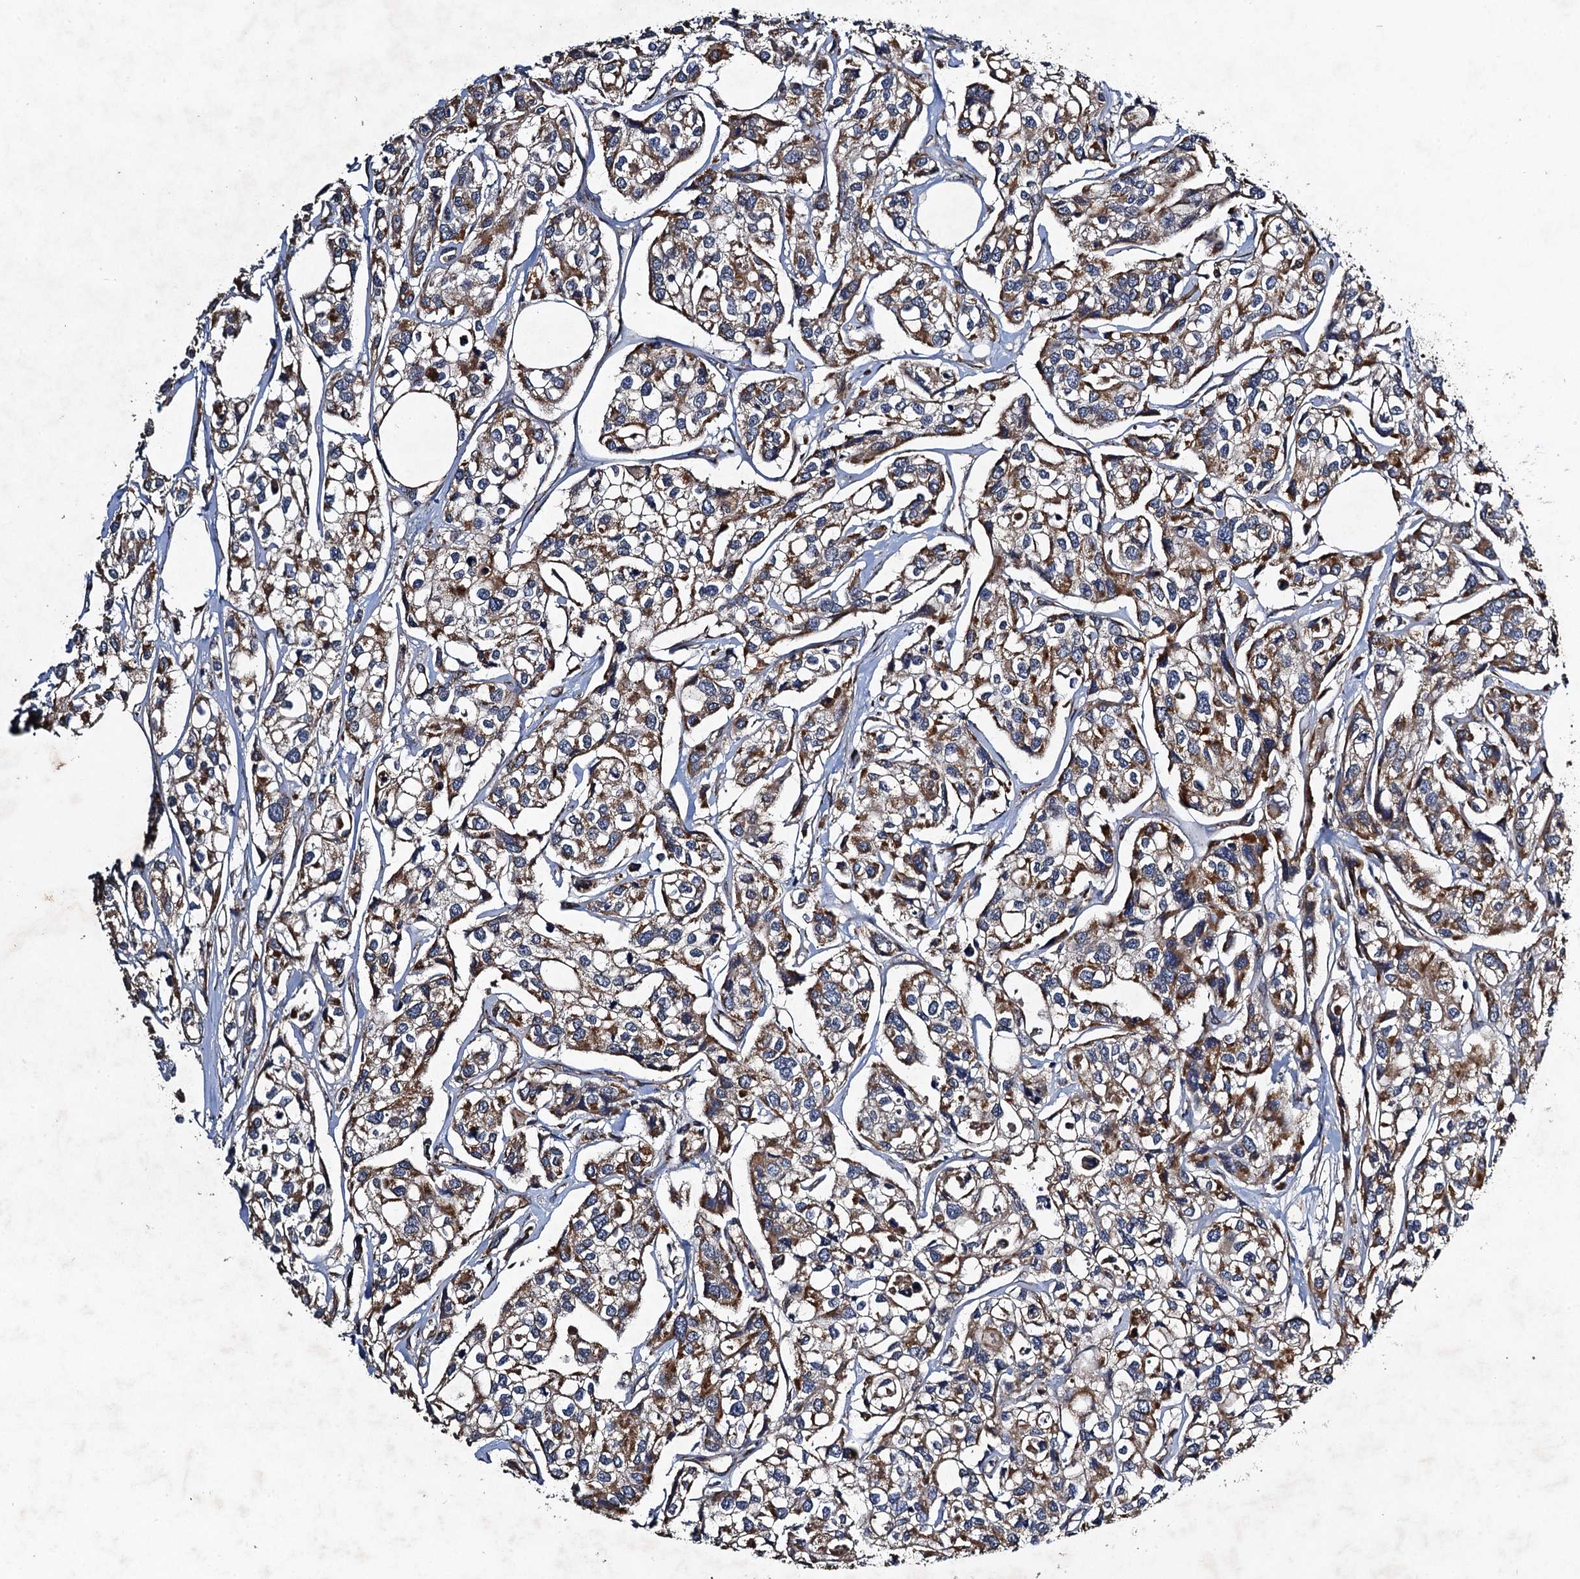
{"staining": {"intensity": "moderate", "quantity": ">75%", "location": "cytoplasmic/membranous"}, "tissue": "urothelial cancer", "cell_type": "Tumor cells", "image_type": "cancer", "snomed": [{"axis": "morphology", "description": "Urothelial carcinoma, High grade"}, {"axis": "topography", "description": "Urinary bladder"}], "caption": "IHC staining of urothelial cancer, which exhibits medium levels of moderate cytoplasmic/membranous positivity in about >75% of tumor cells indicating moderate cytoplasmic/membranous protein positivity. The staining was performed using DAB (brown) for protein detection and nuclei were counterstained in hematoxylin (blue).", "gene": "NDUFA13", "patient": {"sex": "male", "age": 67}}